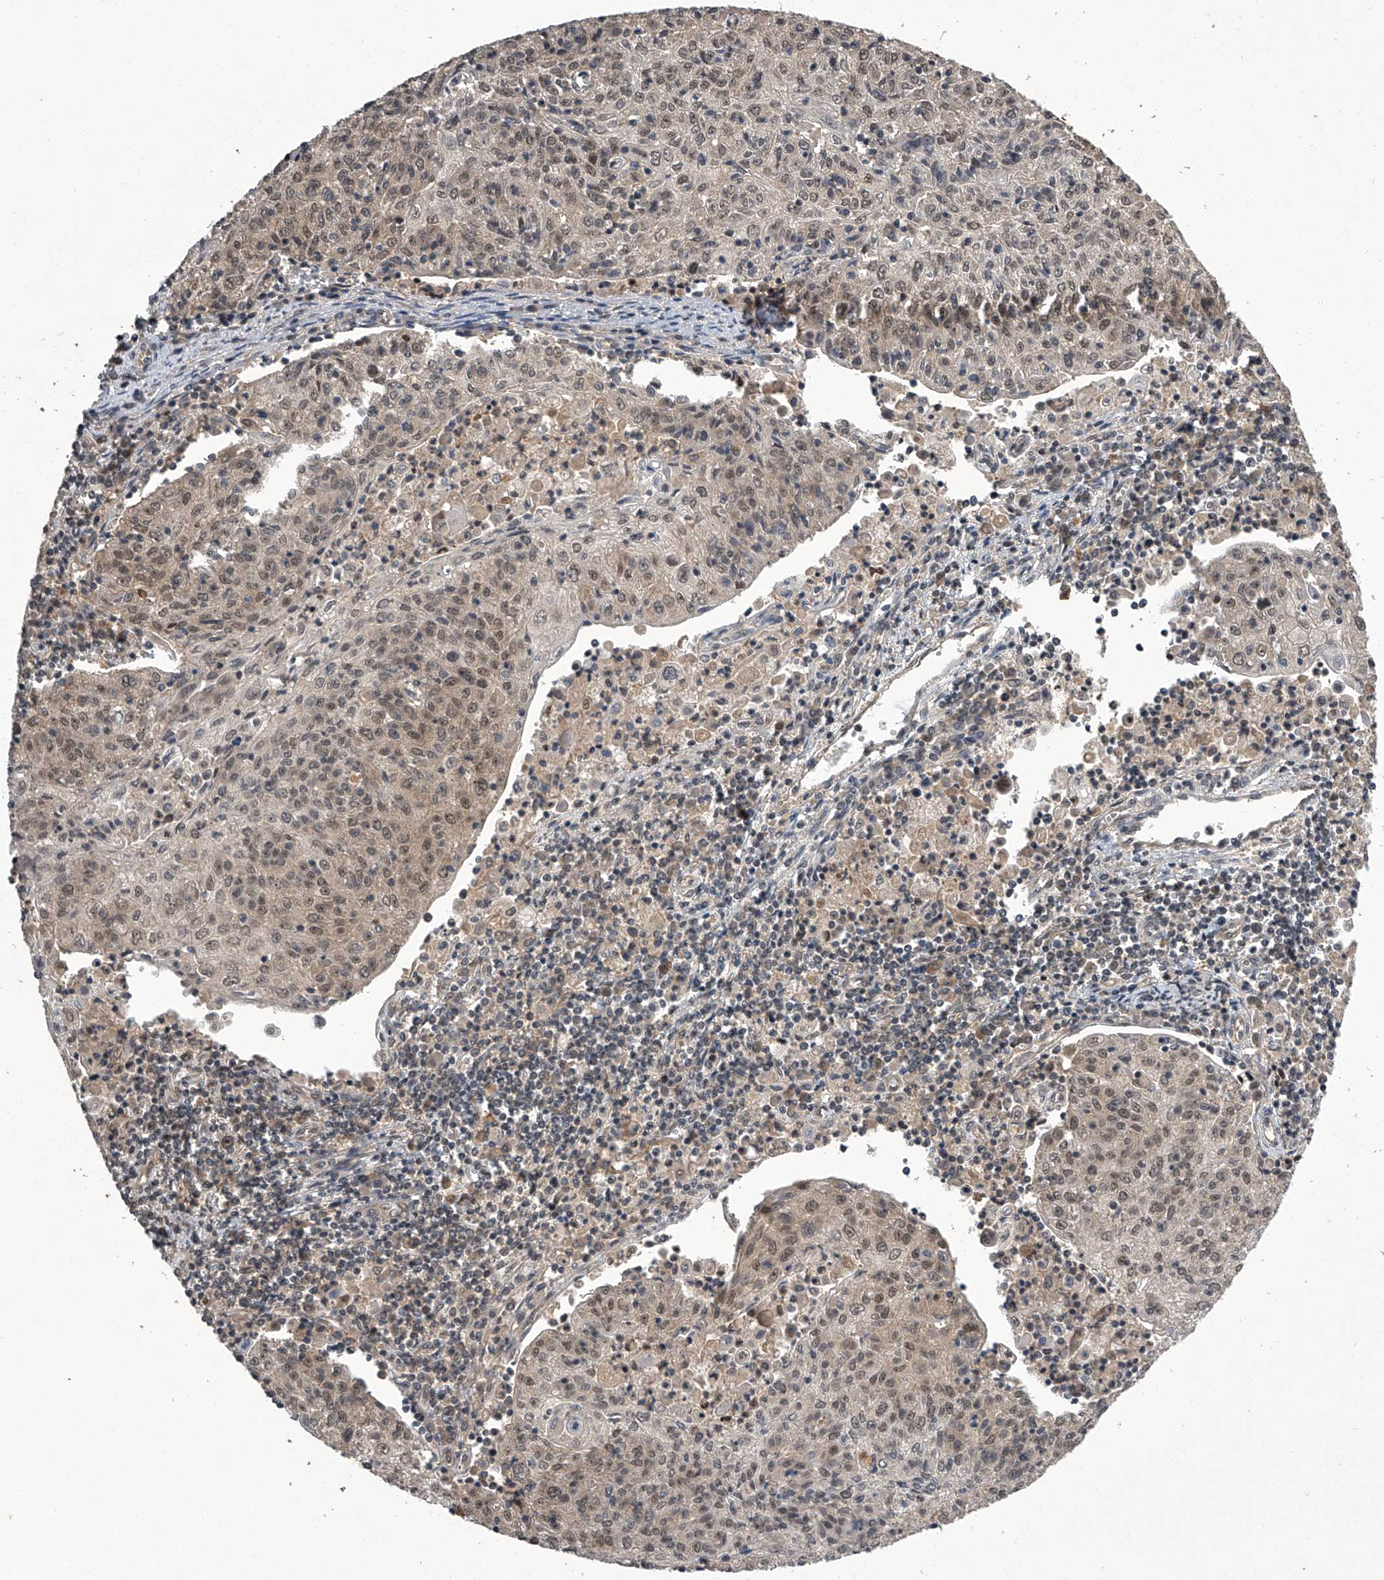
{"staining": {"intensity": "weak", "quantity": "25%-75%", "location": "nuclear"}, "tissue": "cervical cancer", "cell_type": "Tumor cells", "image_type": "cancer", "snomed": [{"axis": "morphology", "description": "Squamous cell carcinoma, NOS"}, {"axis": "topography", "description": "Cervix"}], "caption": "A histopathology image of human cervical cancer stained for a protein reveals weak nuclear brown staining in tumor cells. (DAB IHC, brown staining for protein, blue staining for nuclei).", "gene": "SLC12A8", "patient": {"sex": "female", "age": 48}}